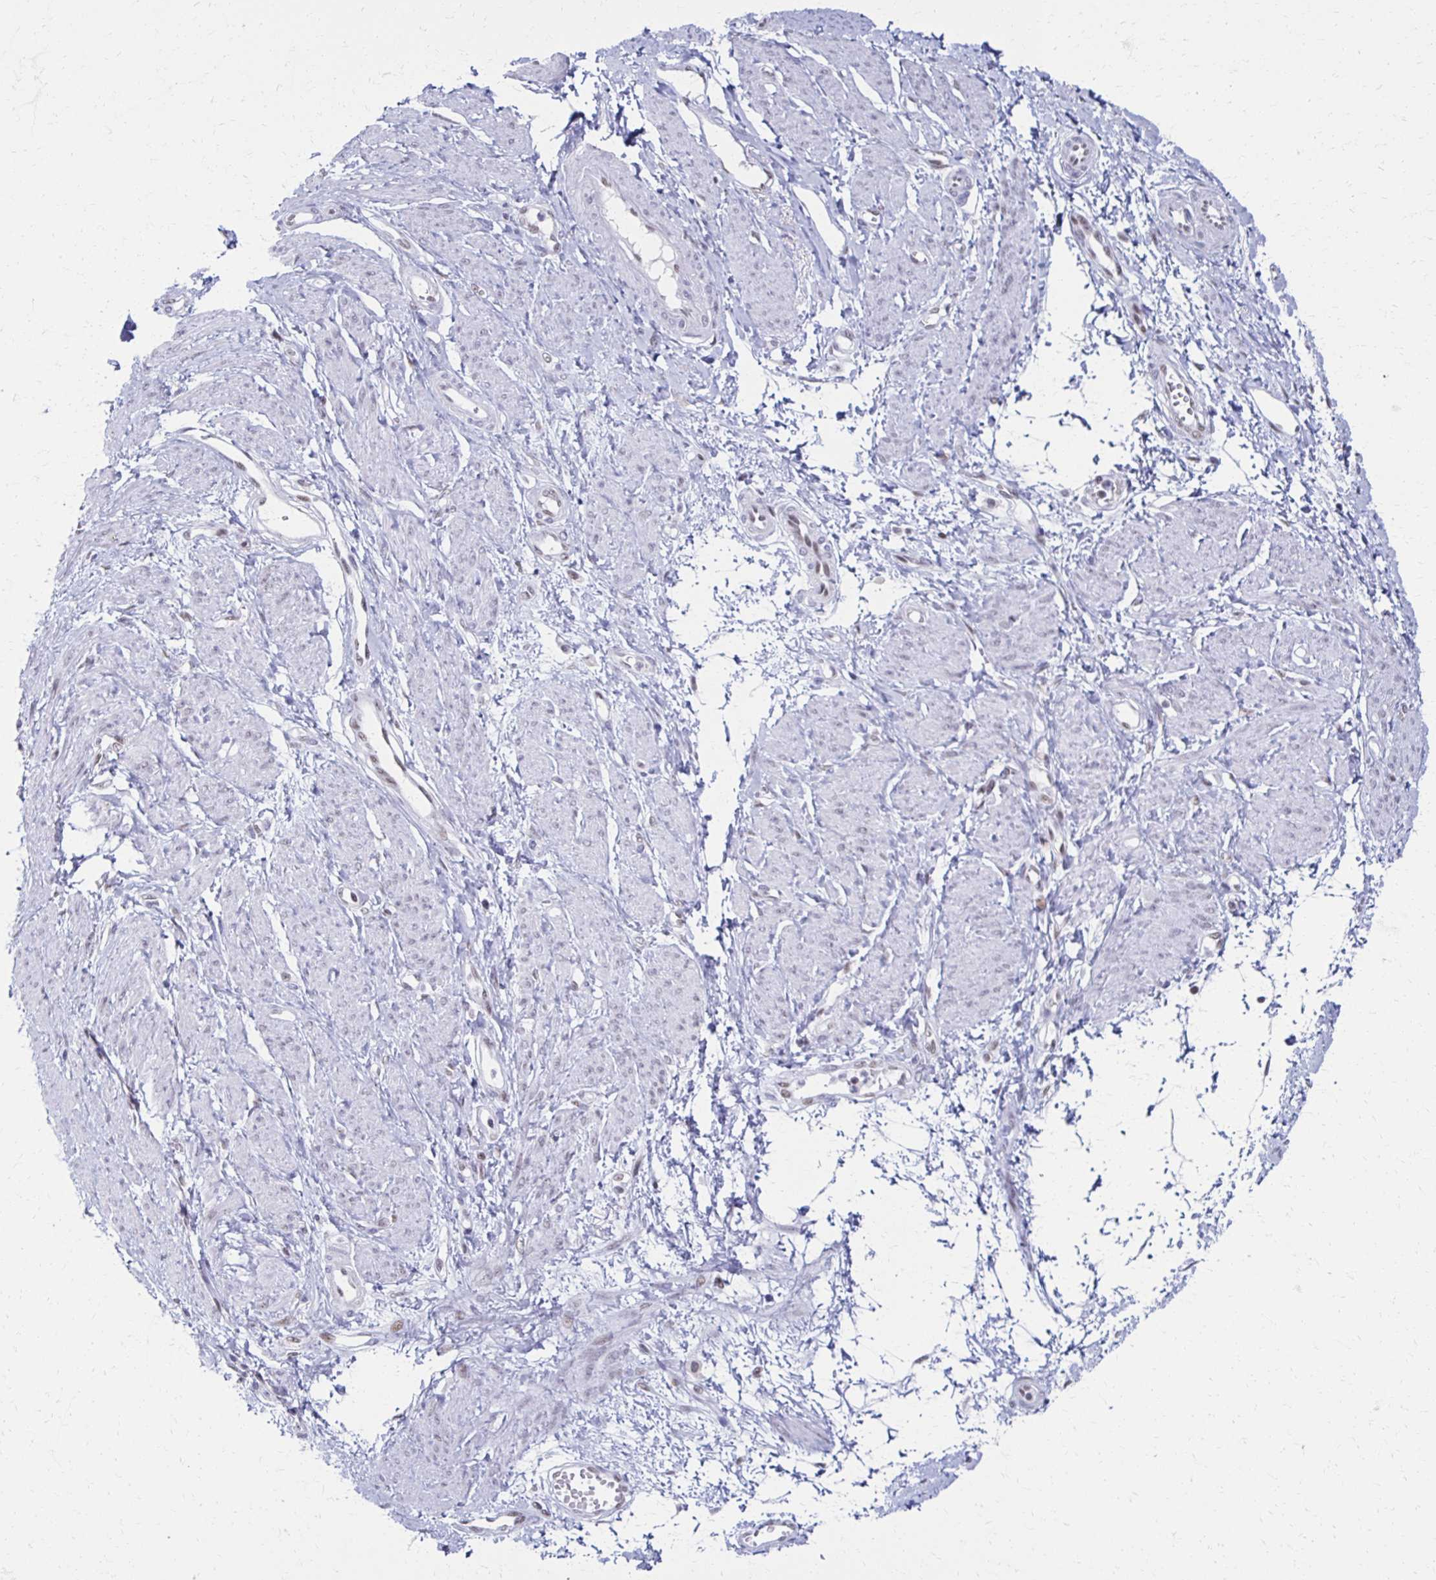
{"staining": {"intensity": "negative", "quantity": "none", "location": "none"}, "tissue": "smooth muscle", "cell_type": "Smooth muscle cells", "image_type": "normal", "snomed": [{"axis": "morphology", "description": "Normal tissue, NOS"}, {"axis": "topography", "description": "Smooth muscle"}, {"axis": "topography", "description": "Uterus"}], "caption": "This is an immunohistochemistry micrograph of benign human smooth muscle. There is no positivity in smooth muscle cells.", "gene": "IRF7", "patient": {"sex": "female", "age": 39}}